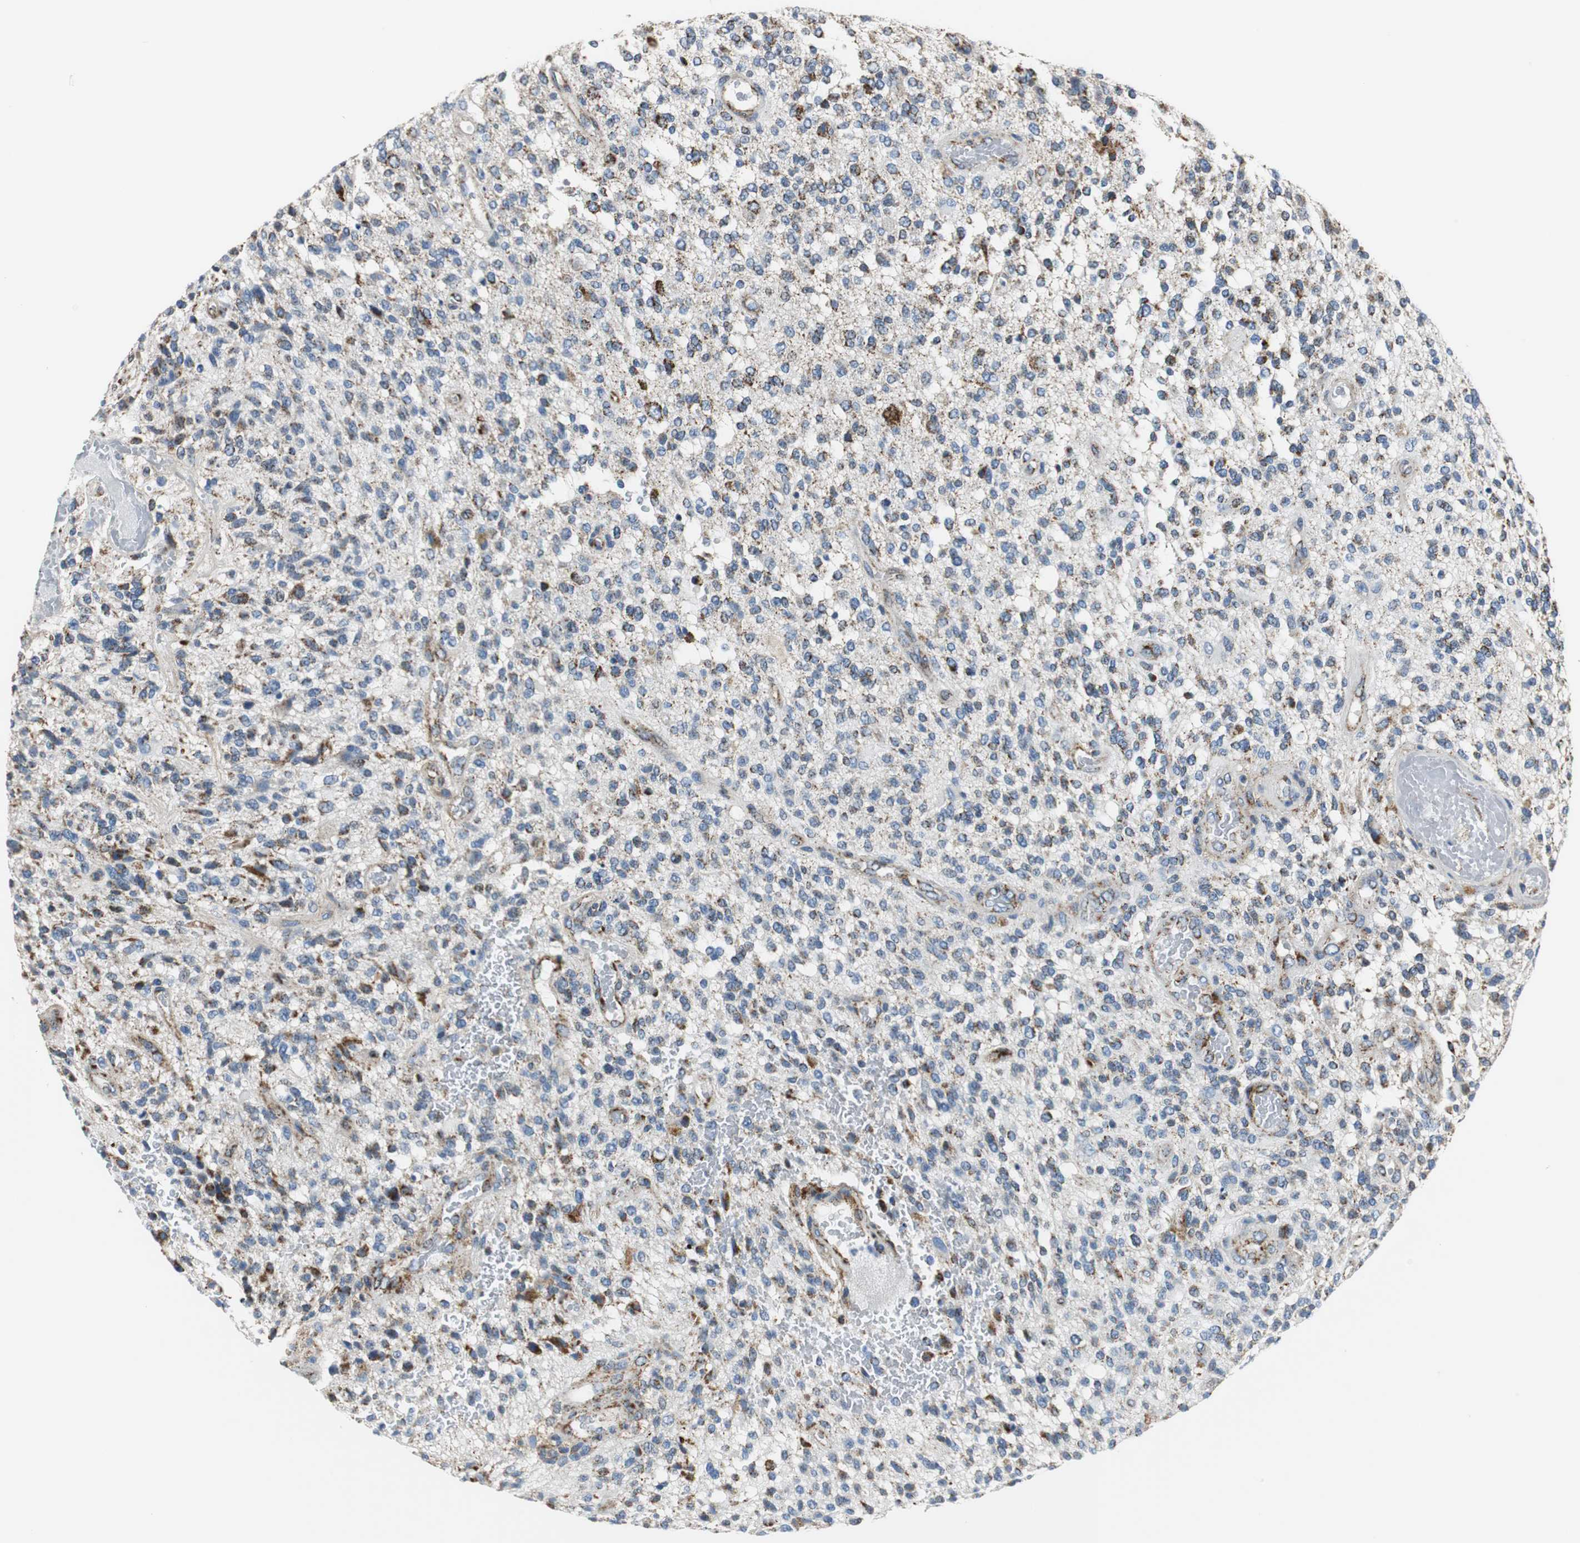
{"staining": {"intensity": "strong", "quantity": "25%-75%", "location": "cytoplasmic/membranous"}, "tissue": "glioma", "cell_type": "Tumor cells", "image_type": "cancer", "snomed": [{"axis": "morphology", "description": "Normal tissue, NOS"}, {"axis": "morphology", "description": "Glioma, malignant, High grade"}, {"axis": "topography", "description": "Cerebral cortex"}], "caption": "High-grade glioma (malignant) stained with IHC exhibits strong cytoplasmic/membranous expression in approximately 25%-75% of tumor cells.", "gene": "C1QTNF7", "patient": {"sex": "male", "age": 75}}